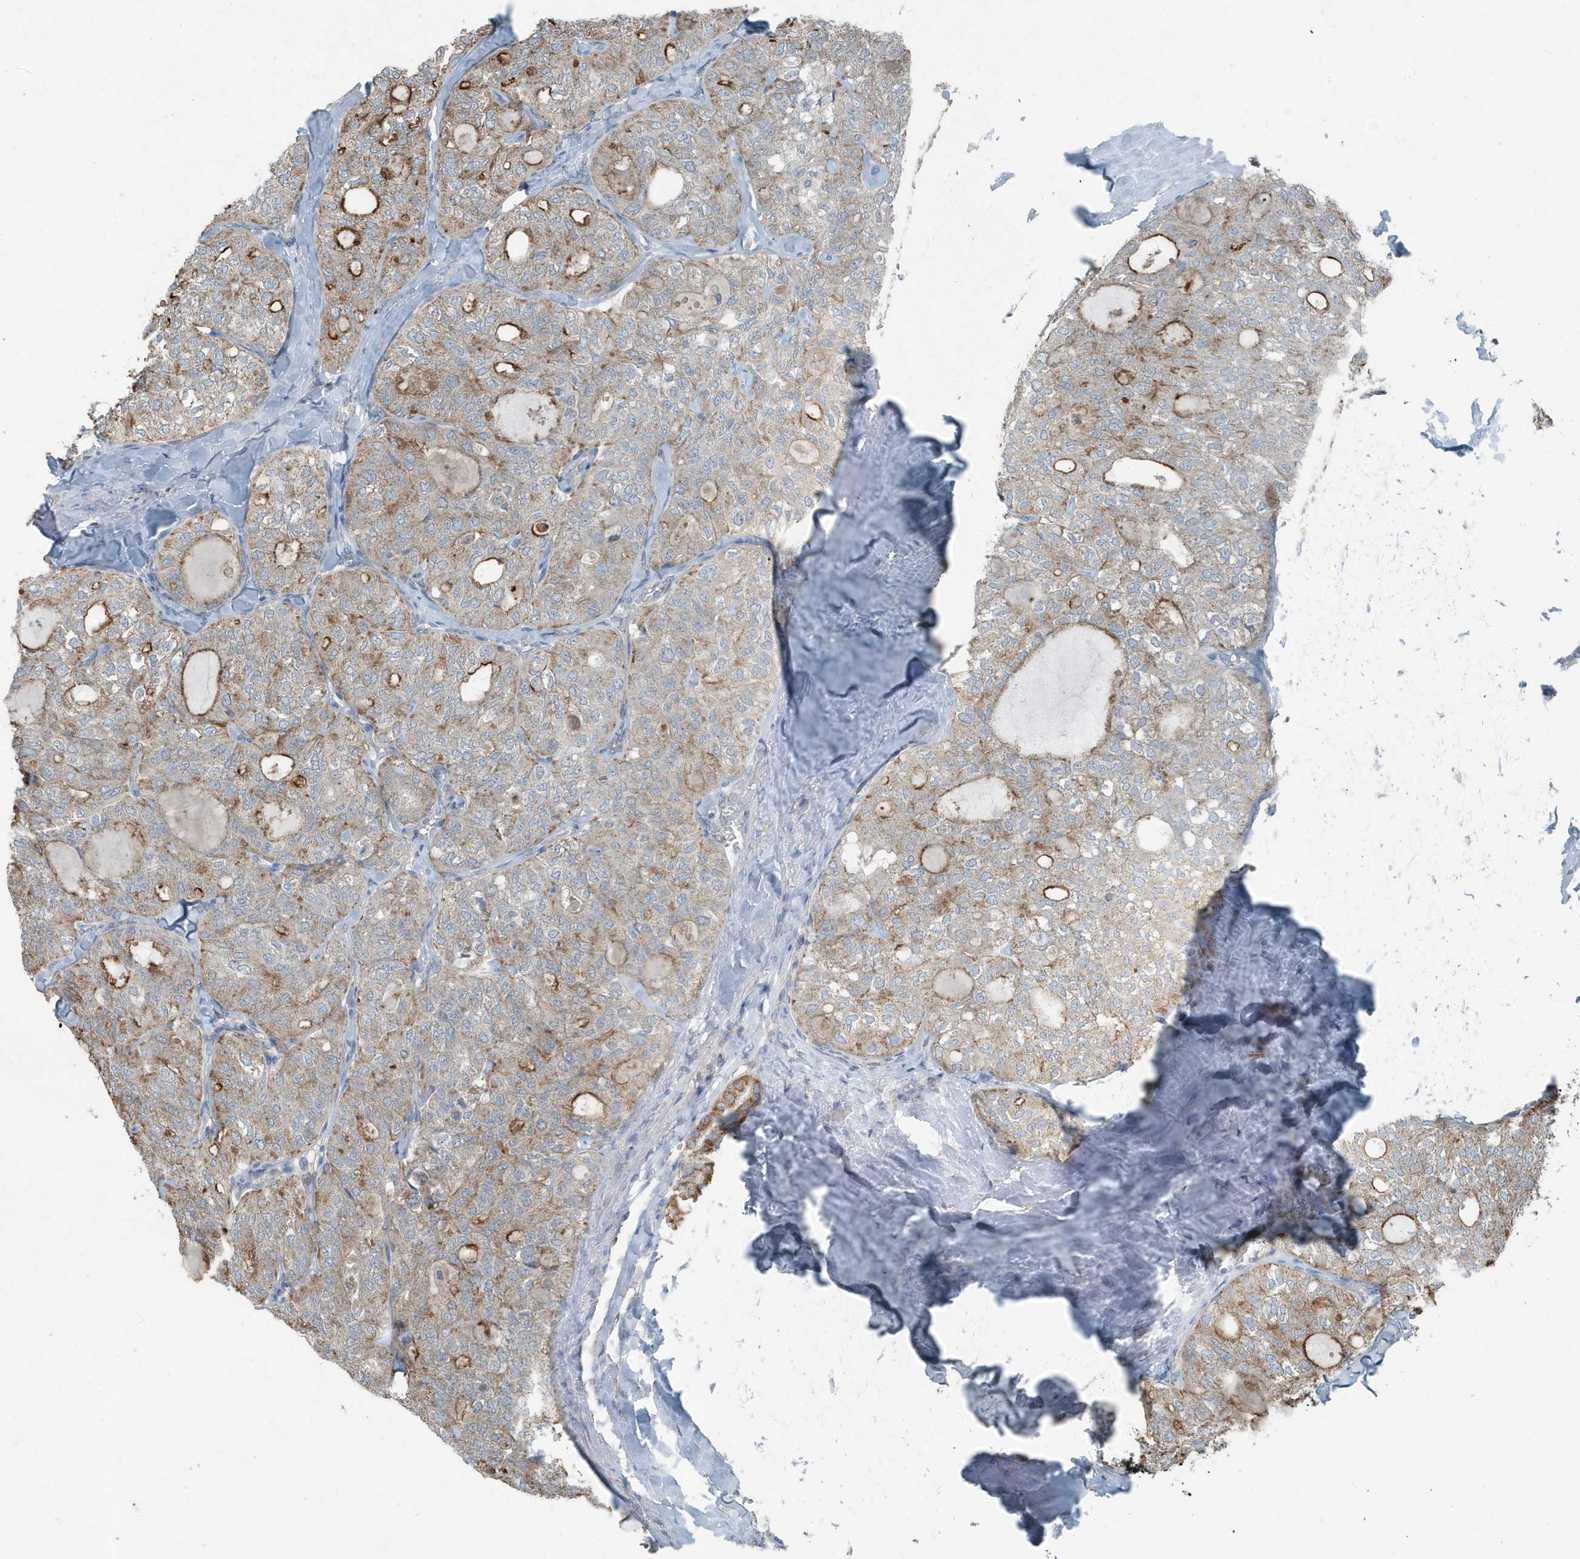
{"staining": {"intensity": "moderate", "quantity": "<25%", "location": "cytoplasmic/membranous"}, "tissue": "thyroid cancer", "cell_type": "Tumor cells", "image_type": "cancer", "snomed": [{"axis": "morphology", "description": "Follicular adenoma carcinoma, NOS"}, {"axis": "topography", "description": "Thyroid gland"}], "caption": "High-magnification brightfield microscopy of thyroid cancer (follicular adenoma carcinoma) stained with DAB (brown) and counterstained with hematoxylin (blue). tumor cells exhibit moderate cytoplasmic/membranous expression is identified in about<25% of cells. (brown staining indicates protein expression, while blue staining denotes nuclei).", "gene": "MT-CYB", "patient": {"sex": "male", "age": 75}}